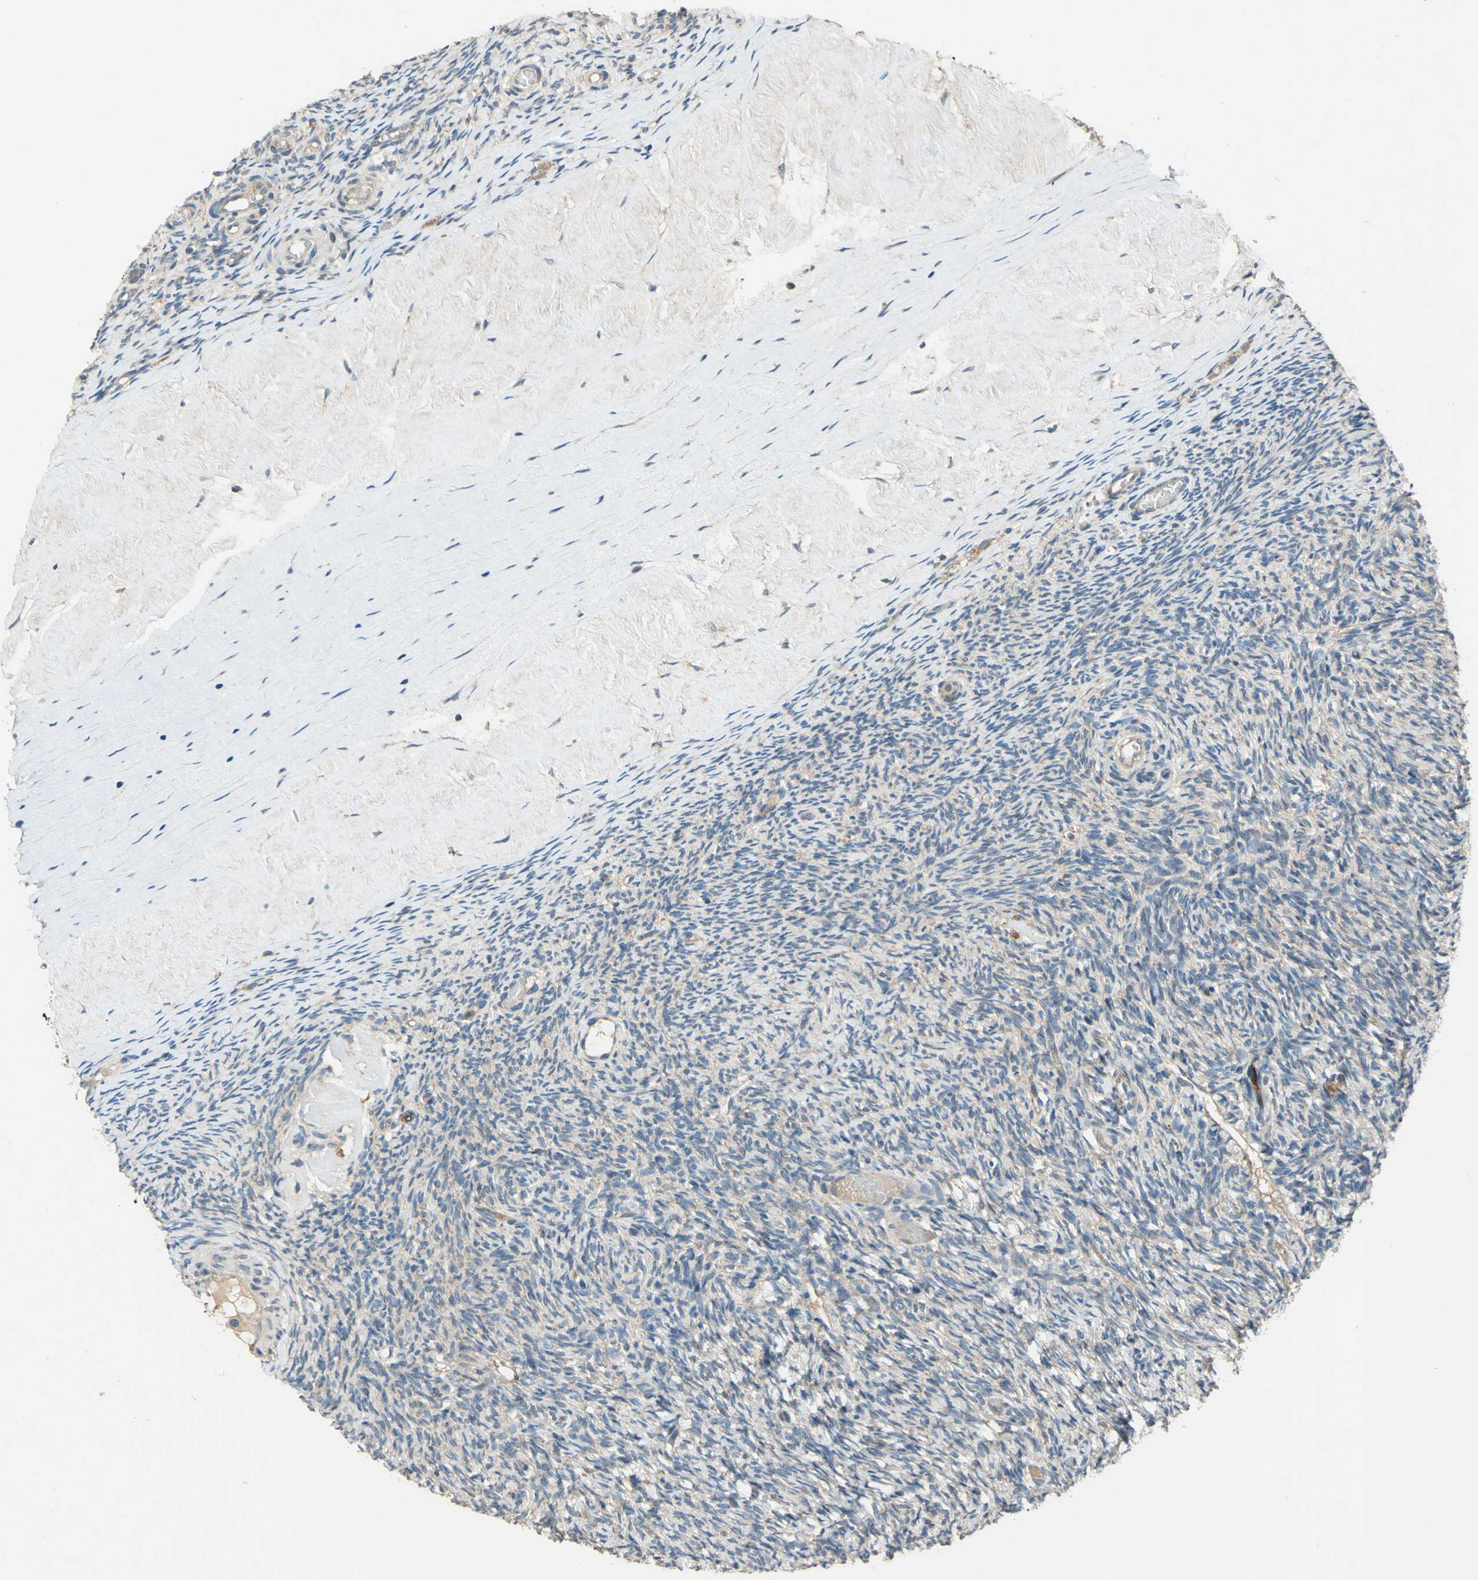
{"staining": {"intensity": "moderate", "quantity": "25%-75%", "location": "cytoplasmic/membranous"}, "tissue": "ovary", "cell_type": "Follicle cells", "image_type": "normal", "snomed": [{"axis": "morphology", "description": "Normal tissue, NOS"}, {"axis": "topography", "description": "Ovary"}], "caption": "Immunohistochemistry image of benign ovary stained for a protein (brown), which exhibits medium levels of moderate cytoplasmic/membranous positivity in about 25%-75% of follicle cells.", "gene": "EMCN", "patient": {"sex": "female", "age": 60}}